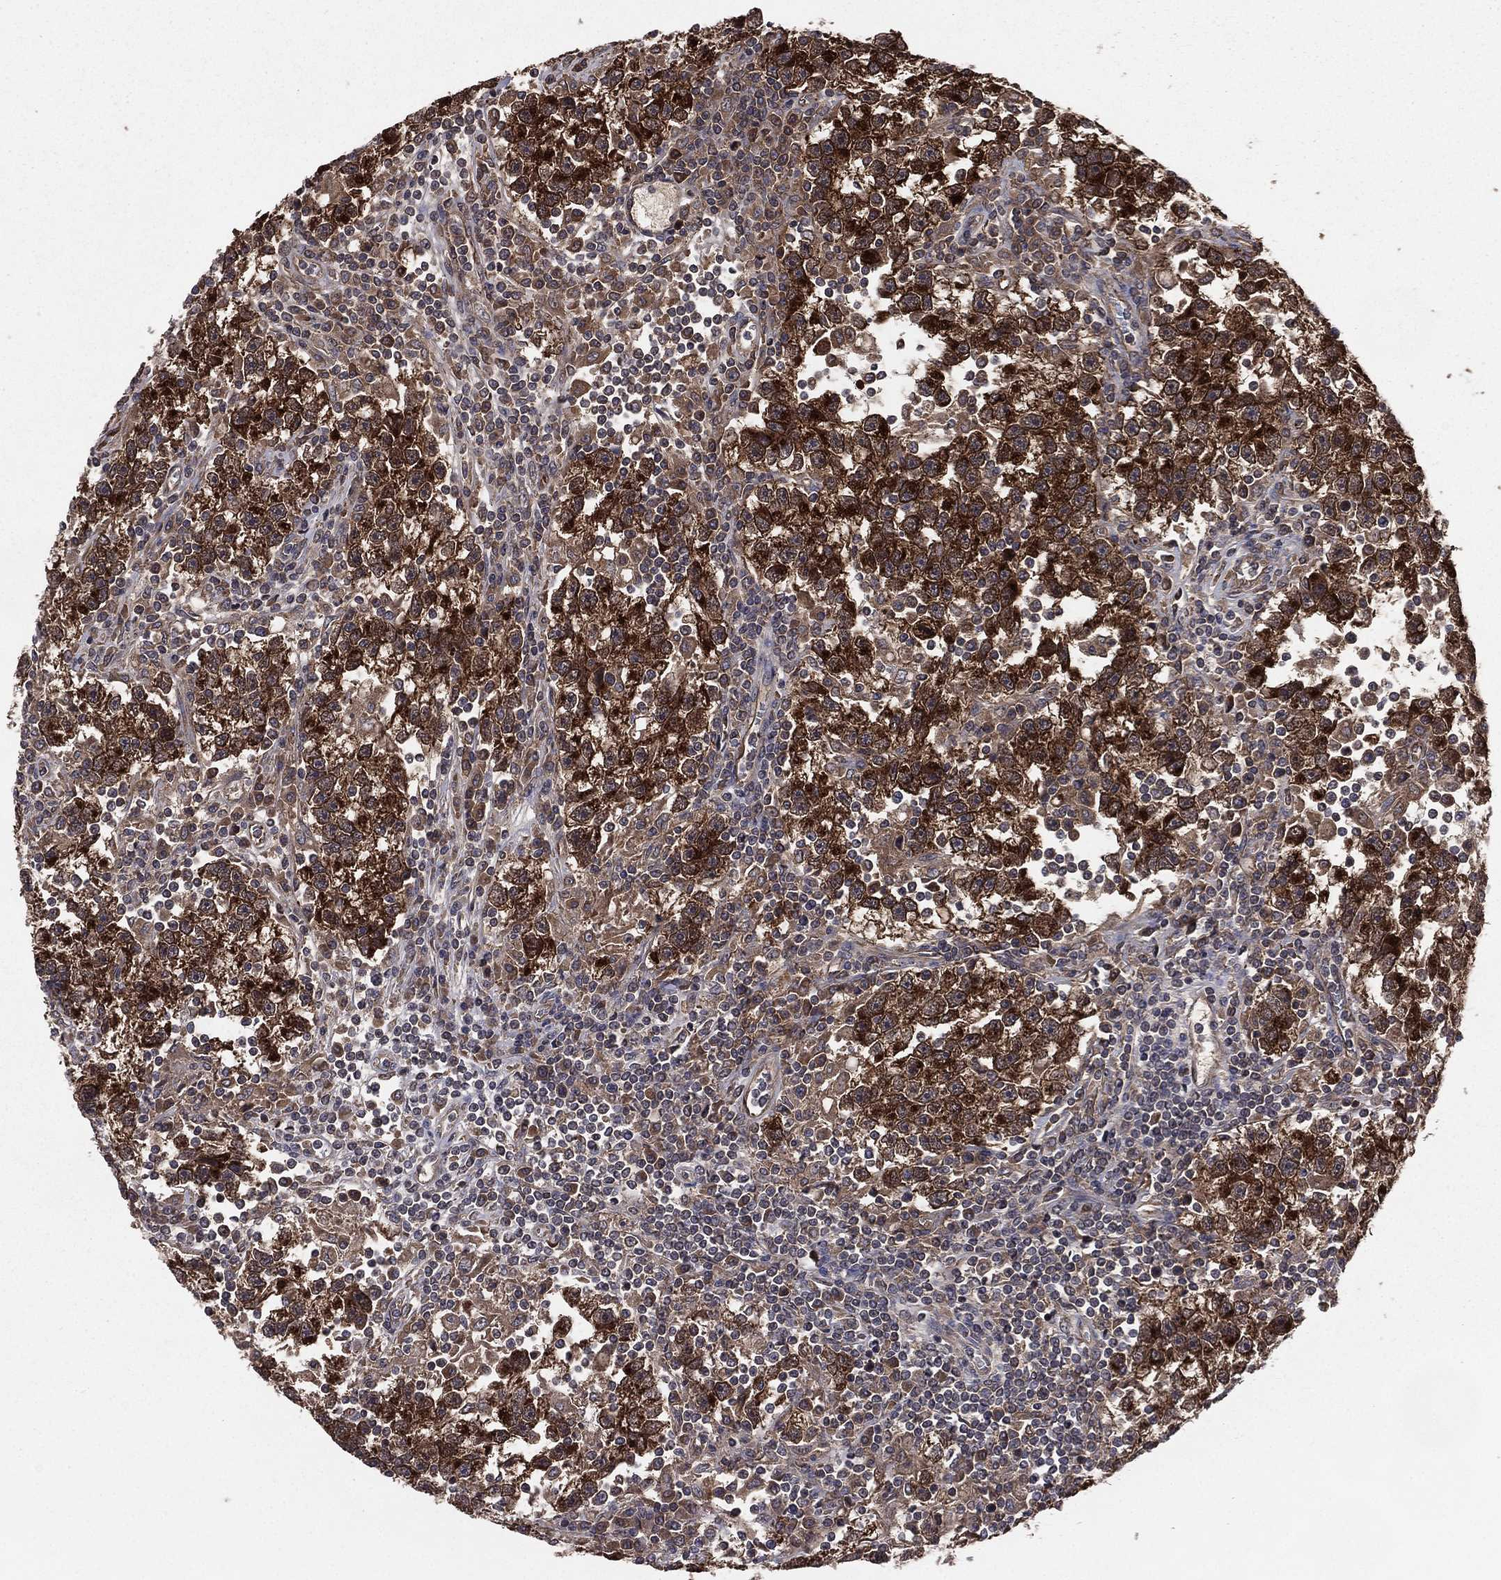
{"staining": {"intensity": "strong", "quantity": ">75%", "location": "cytoplasmic/membranous"}, "tissue": "testis cancer", "cell_type": "Tumor cells", "image_type": "cancer", "snomed": [{"axis": "morphology", "description": "Seminoma, NOS"}, {"axis": "topography", "description": "Testis"}], "caption": "Approximately >75% of tumor cells in seminoma (testis) reveal strong cytoplasmic/membranous protein expression as visualized by brown immunohistochemical staining.", "gene": "CERT1", "patient": {"sex": "male", "age": 47}}